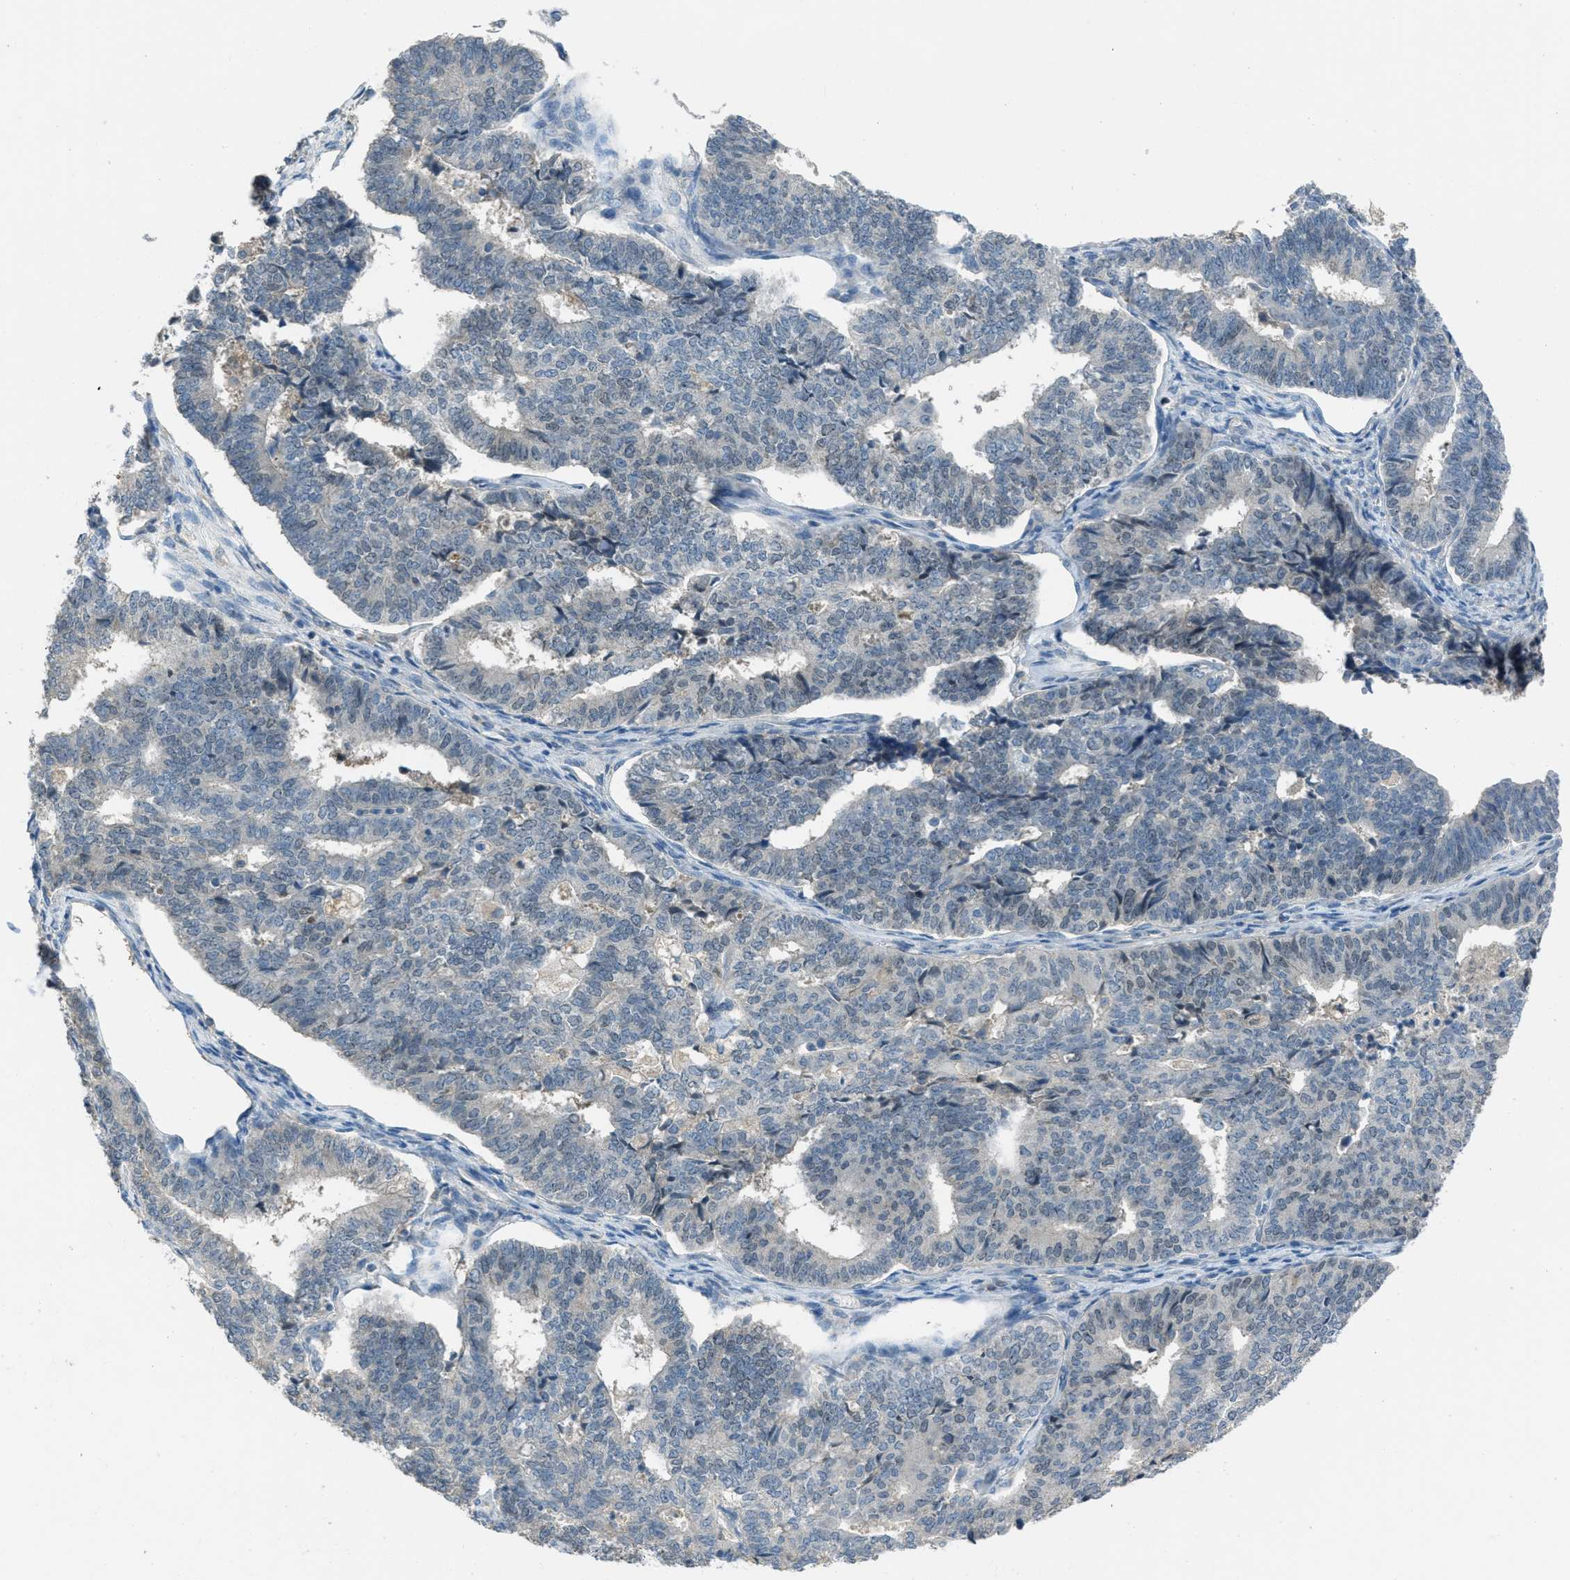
{"staining": {"intensity": "weak", "quantity": "<25%", "location": "cytoplasmic/membranous,nuclear"}, "tissue": "endometrial cancer", "cell_type": "Tumor cells", "image_type": "cancer", "snomed": [{"axis": "morphology", "description": "Adenocarcinoma, NOS"}, {"axis": "topography", "description": "Endometrium"}], "caption": "A photomicrograph of human adenocarcinoma (endometrial) is negative for staining in tumor cells. Brightfield microscopy of IHC stained with DAB (3,3'-diaminobenzidine) (brown) and hematoxylin (blue), captured at high magnification.", "gene": "MIS18A", "patient": {"sex": "female", "age": 70}}